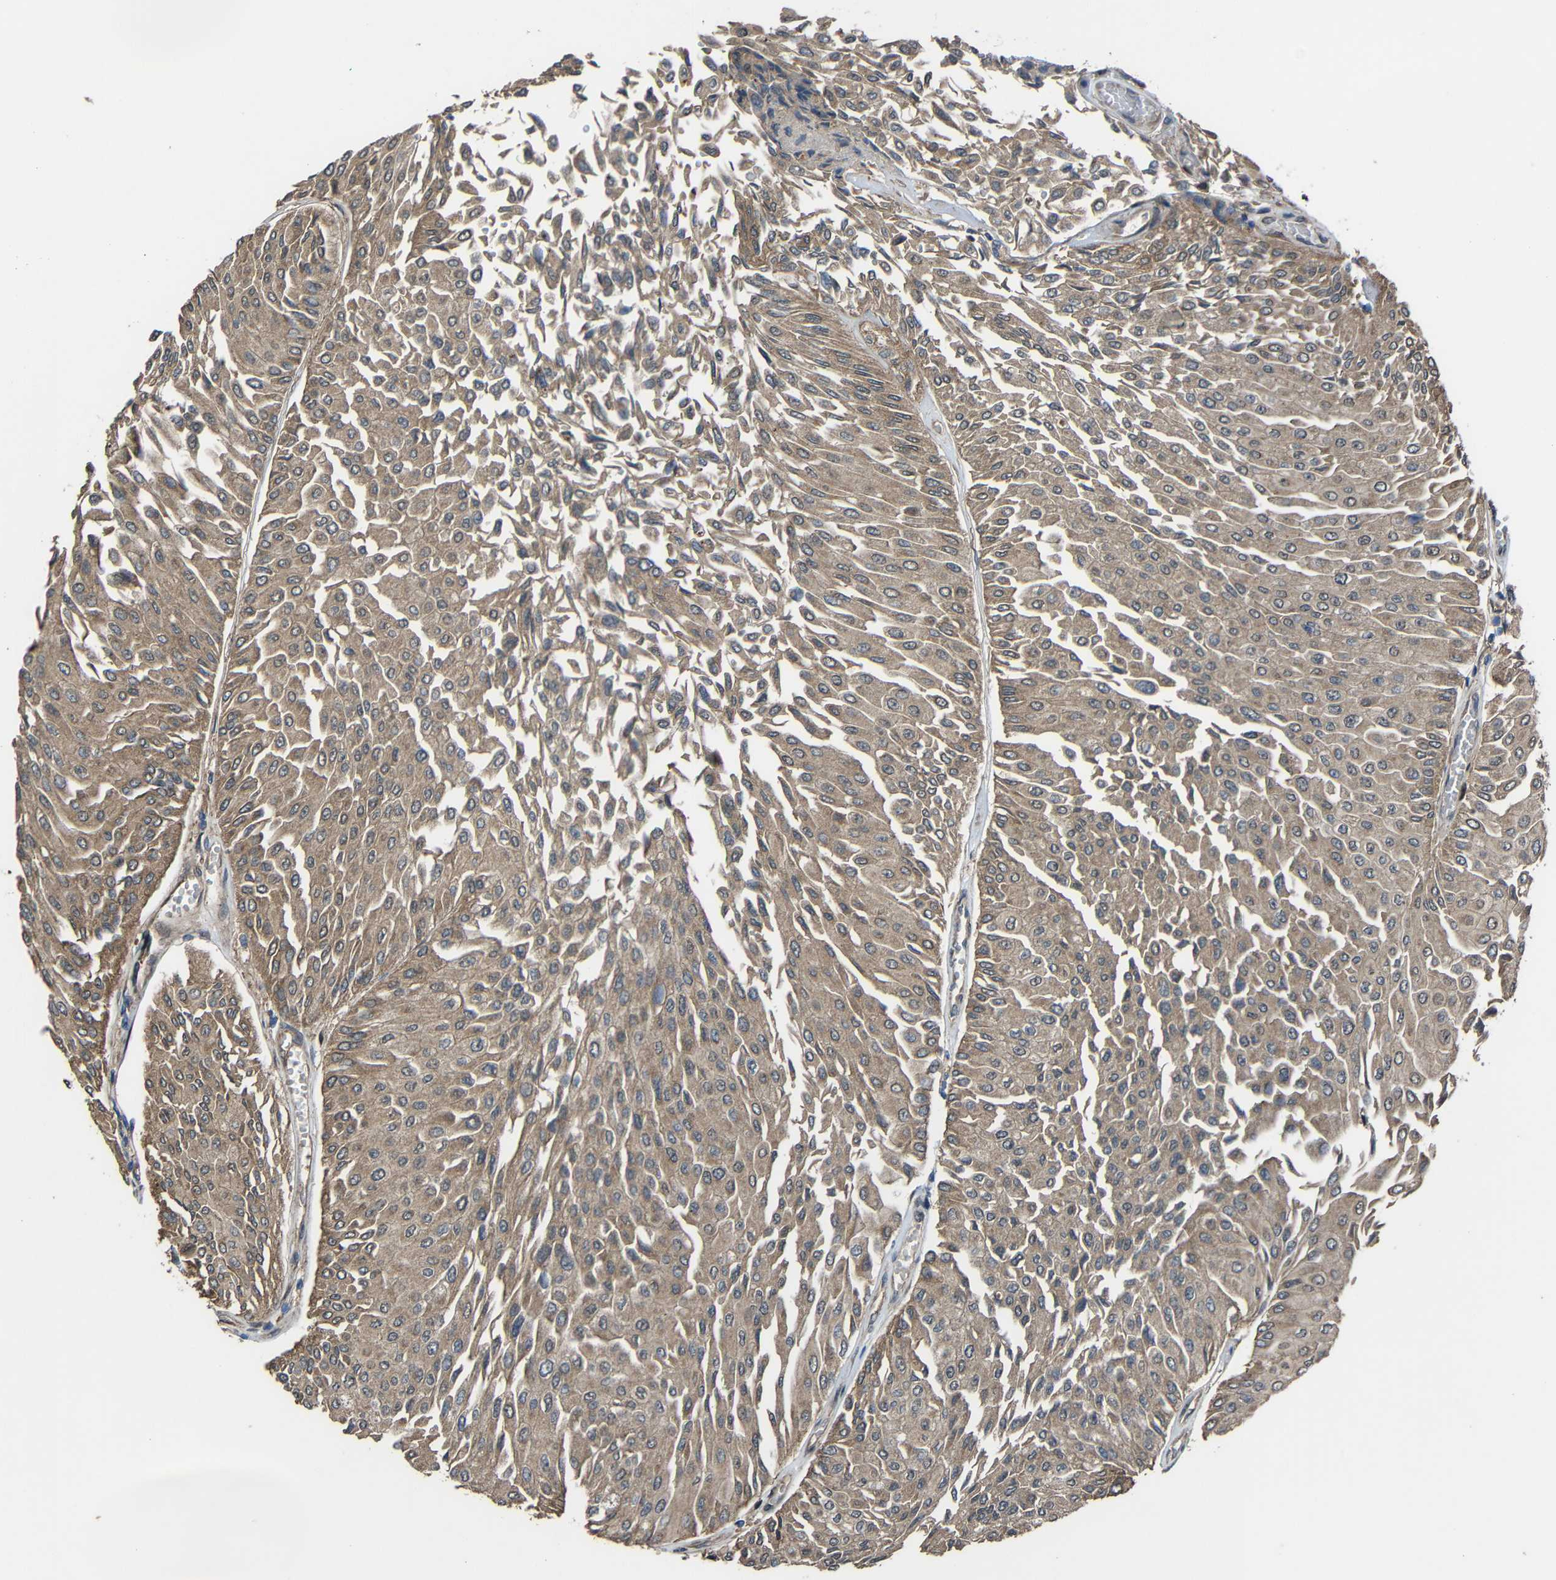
{"staining": {"intensity": "moderate", "quantity": ">75%", "location": "cytoplasmic/membranous"}, "tissue": "urothelial cancer", "cell_type": "Tumor cells", "image_type": "cancer", "snomed": [{"axis": "morphology", "description": "Urothelial carcinoma, Low grade"}, {"axis": "topography", "description": "Urinary bladder"}], "caption": "Low-grade urothelial carcinoma tissue exhibits moderate cytoplasmic/membranous staining in approximately >75% of tumor cells, visualized by immunohistochemistry. The protein is shown in brown color, while the nuclei are stained blue.", "gene": "CHST9", "patient": {"sex": "male", "age": 67}}